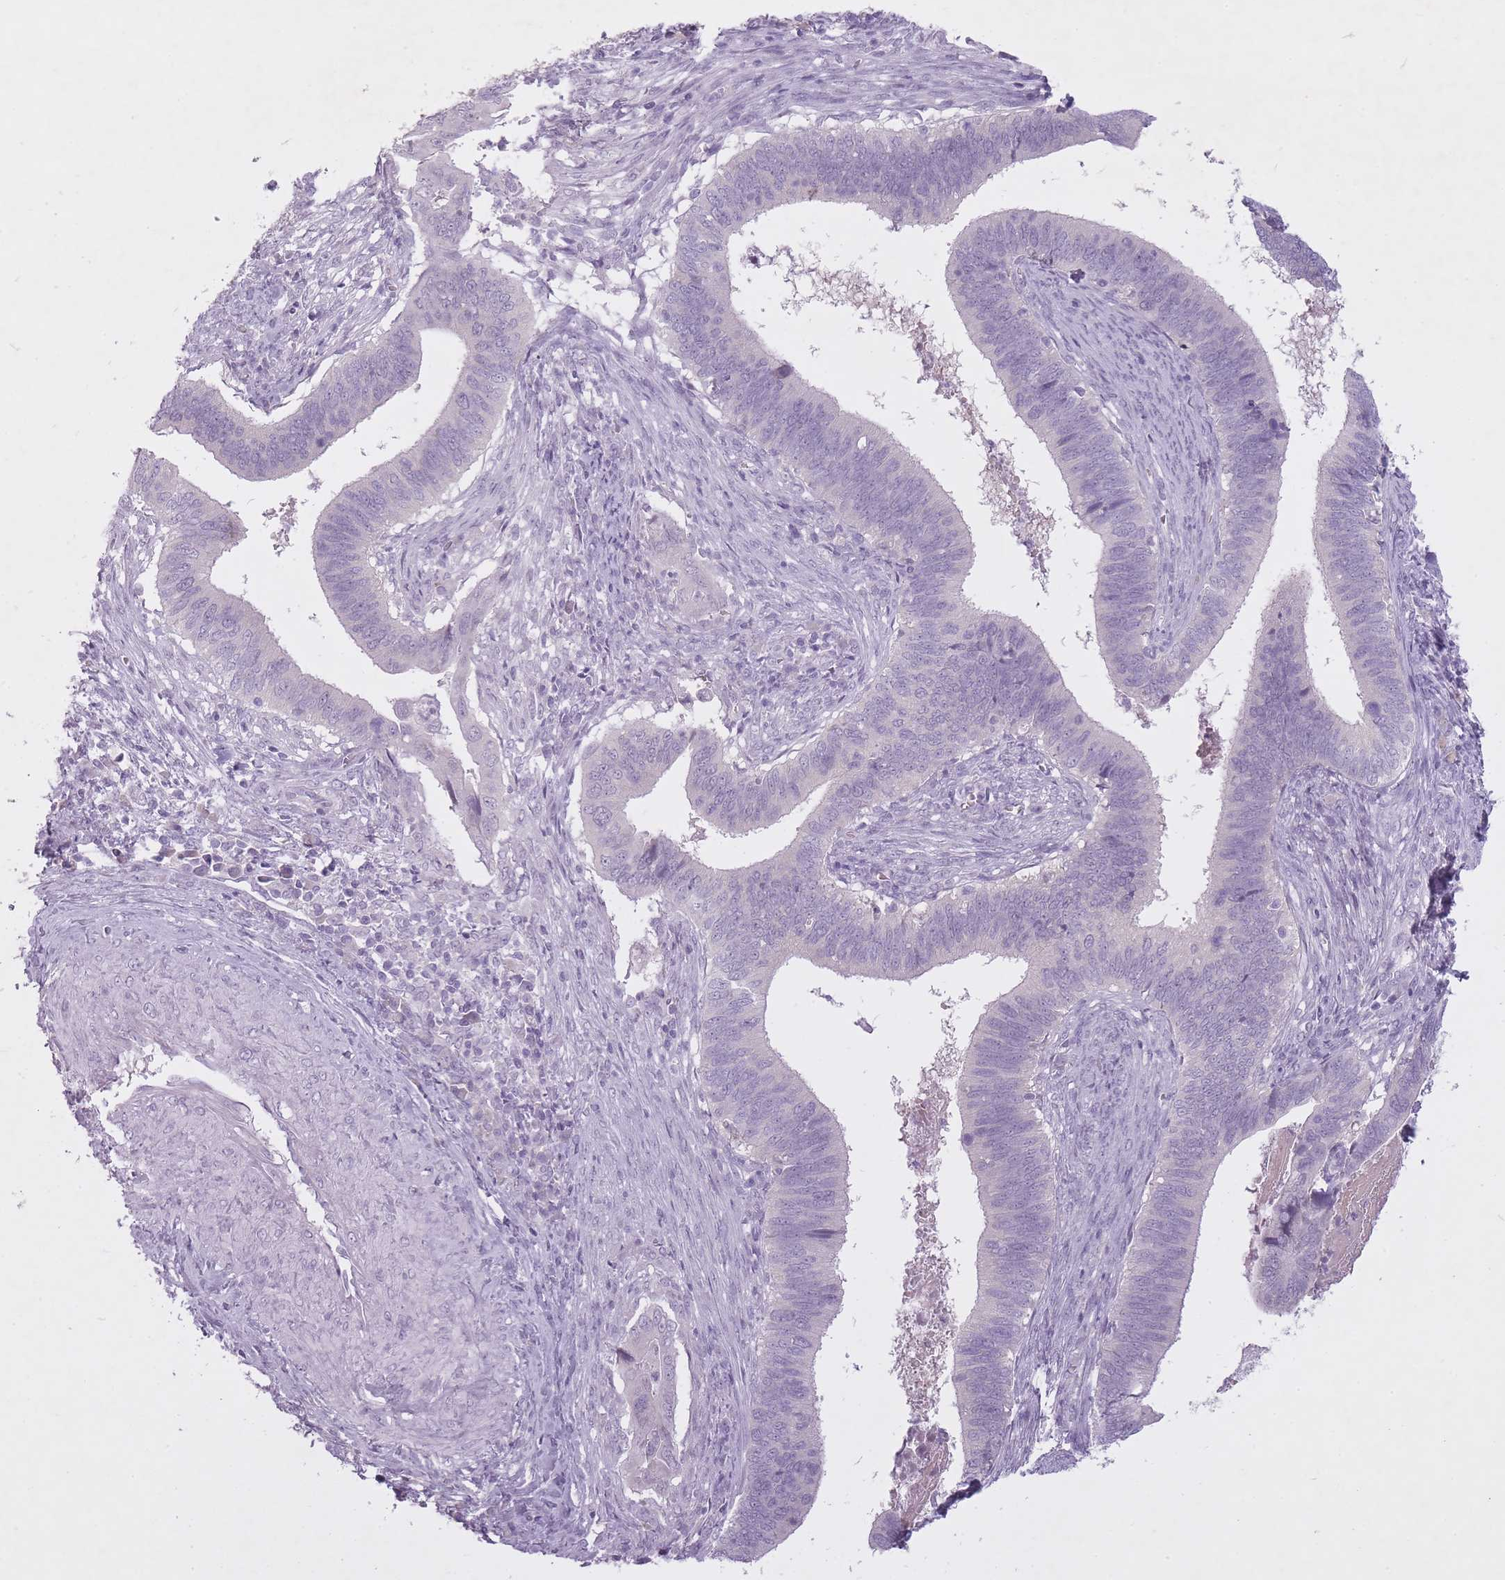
{"staining": {"intensity": "negative", "quantity": "none", "location": "none"}, "tissue": "cervical cancer", "cell_type": "Tumor cells", "image_type": "cancer", "snomed": [{"axis": "morphology", "description": "Adenocarcinoma, NOS"}, {"axis": "topography", "description": "Cervix"}], "caption": "Immunohistochemical staining of cervical cancer (adenocarcinoma) demonstrates no significant expression in tumor cells.", "gene": "FAM43B", "patient": {"sex": "female", "age": 42}}